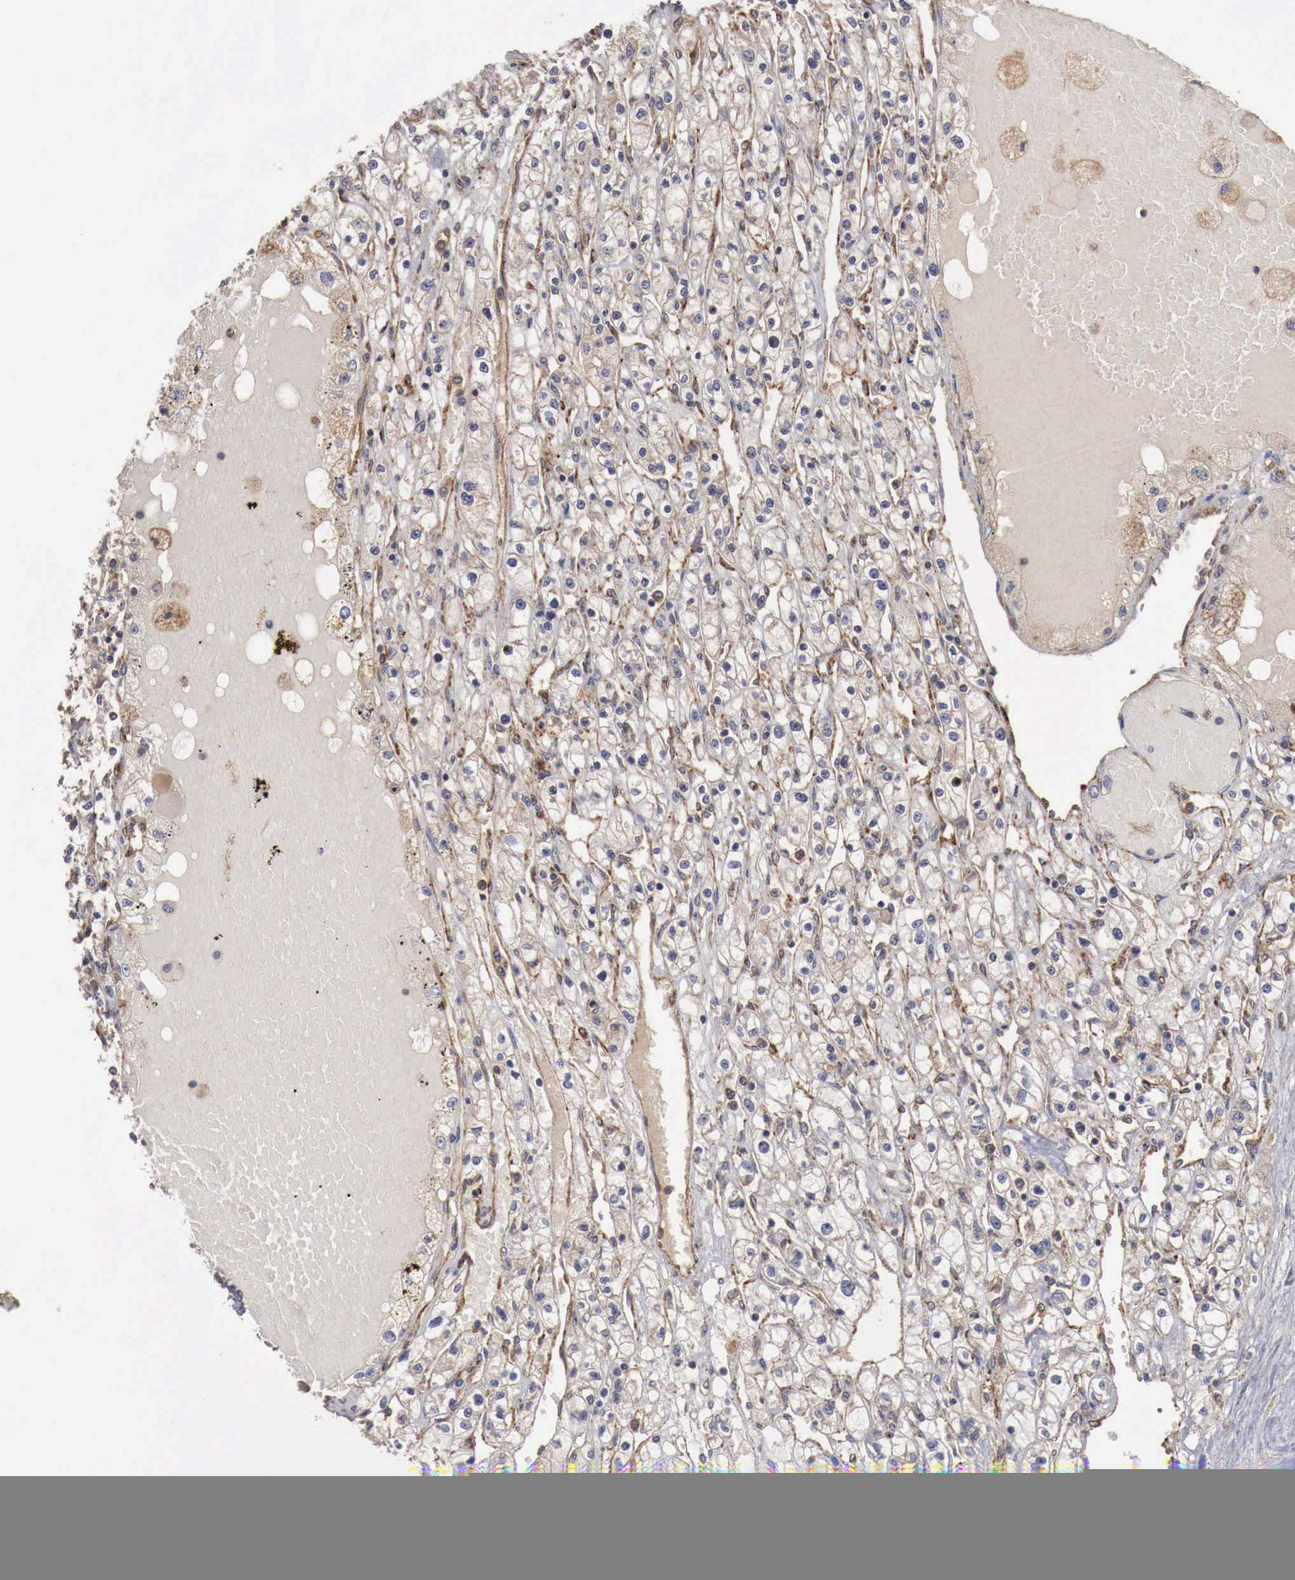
{"staining": {"intensity": "weak", "quantity": ">75%", "location": "cytoplasmic/membranous"}, "tissue": "renal cancer", "cell_type": "Tumor cells", "image_type": "cancer", "snomed": [{"axis": "morphology", "description": "Adenocarcinoma, NOS"}, {"axis": "topography", "description": "Kidney"}], "caption": "Human renal adenocarcinoma stained with a protein marker reveals weak staining in tumor cells.", "gene": "ARMCX4", "patient": {"sex": "male", "age": 56}}